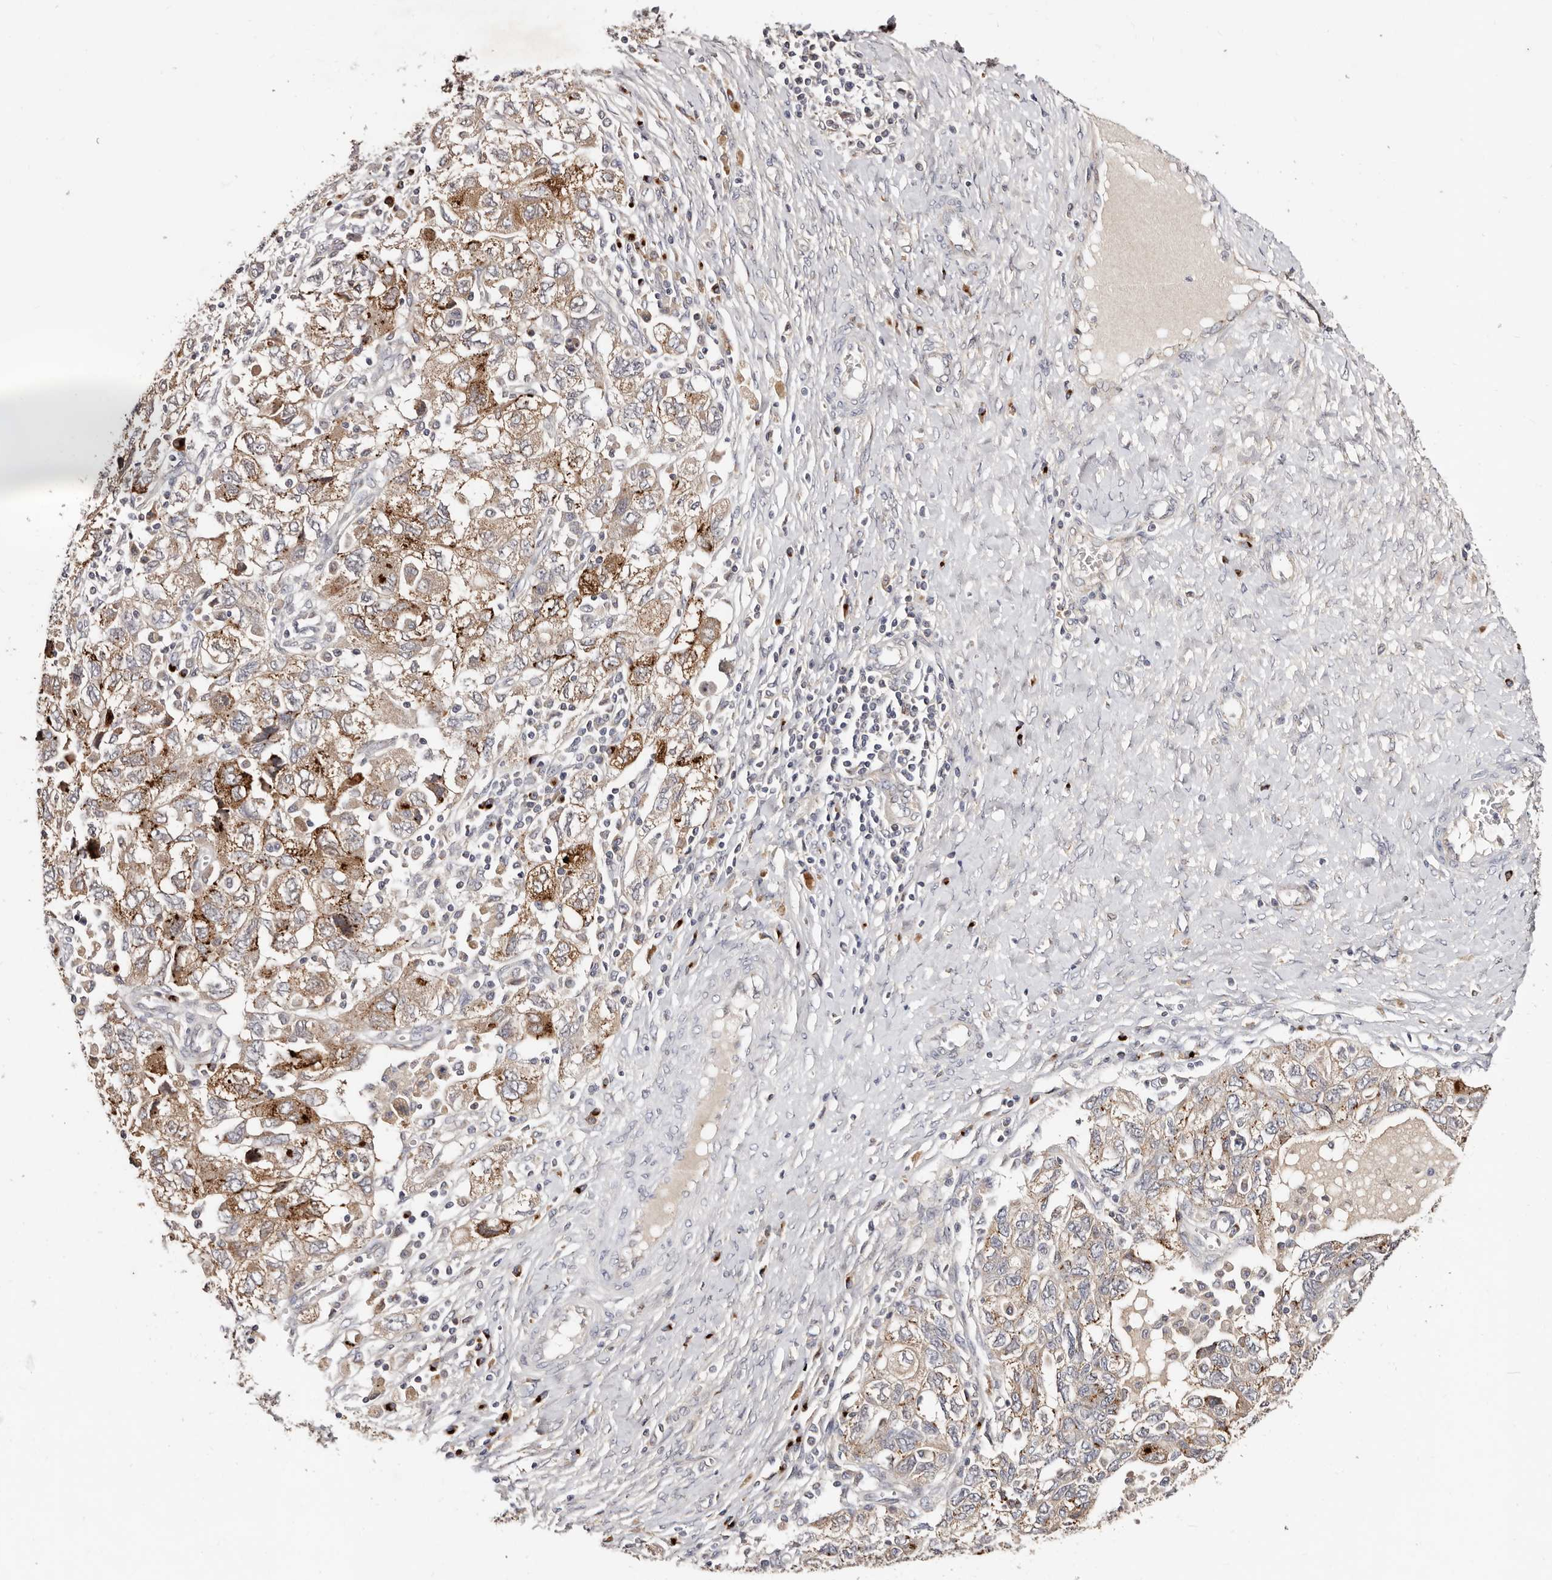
{"staining": {"intensity": "moderate", "quantity": ">75%", "location": "cytoplasmic/membranous"}, "tissue": "ovarian cancer", "cell_type": "Tumor cells", "image_type": "cancer", "snomed": [{"axis": "morphology", "description": "Carcinoma, NOS"}, {"axis": "morphology", "description": "Cystadenocarcinoma, serous, NOS"}, {"axis": "topography", "description": "Ovary"}], "caption": "Immunohistochemistry (IHC) photomicrograph of neoplastic tissue: ovarian cancer (carcinoma) stained using IHC shows medium levels of moderate protein expression localized specifically in the cytoplasmic/membranous of tumor cells, appearing as a cytoplasmic/membranous brown color.", "gene": "DACT2", "patient": {"sex": "female", "age": 69}}